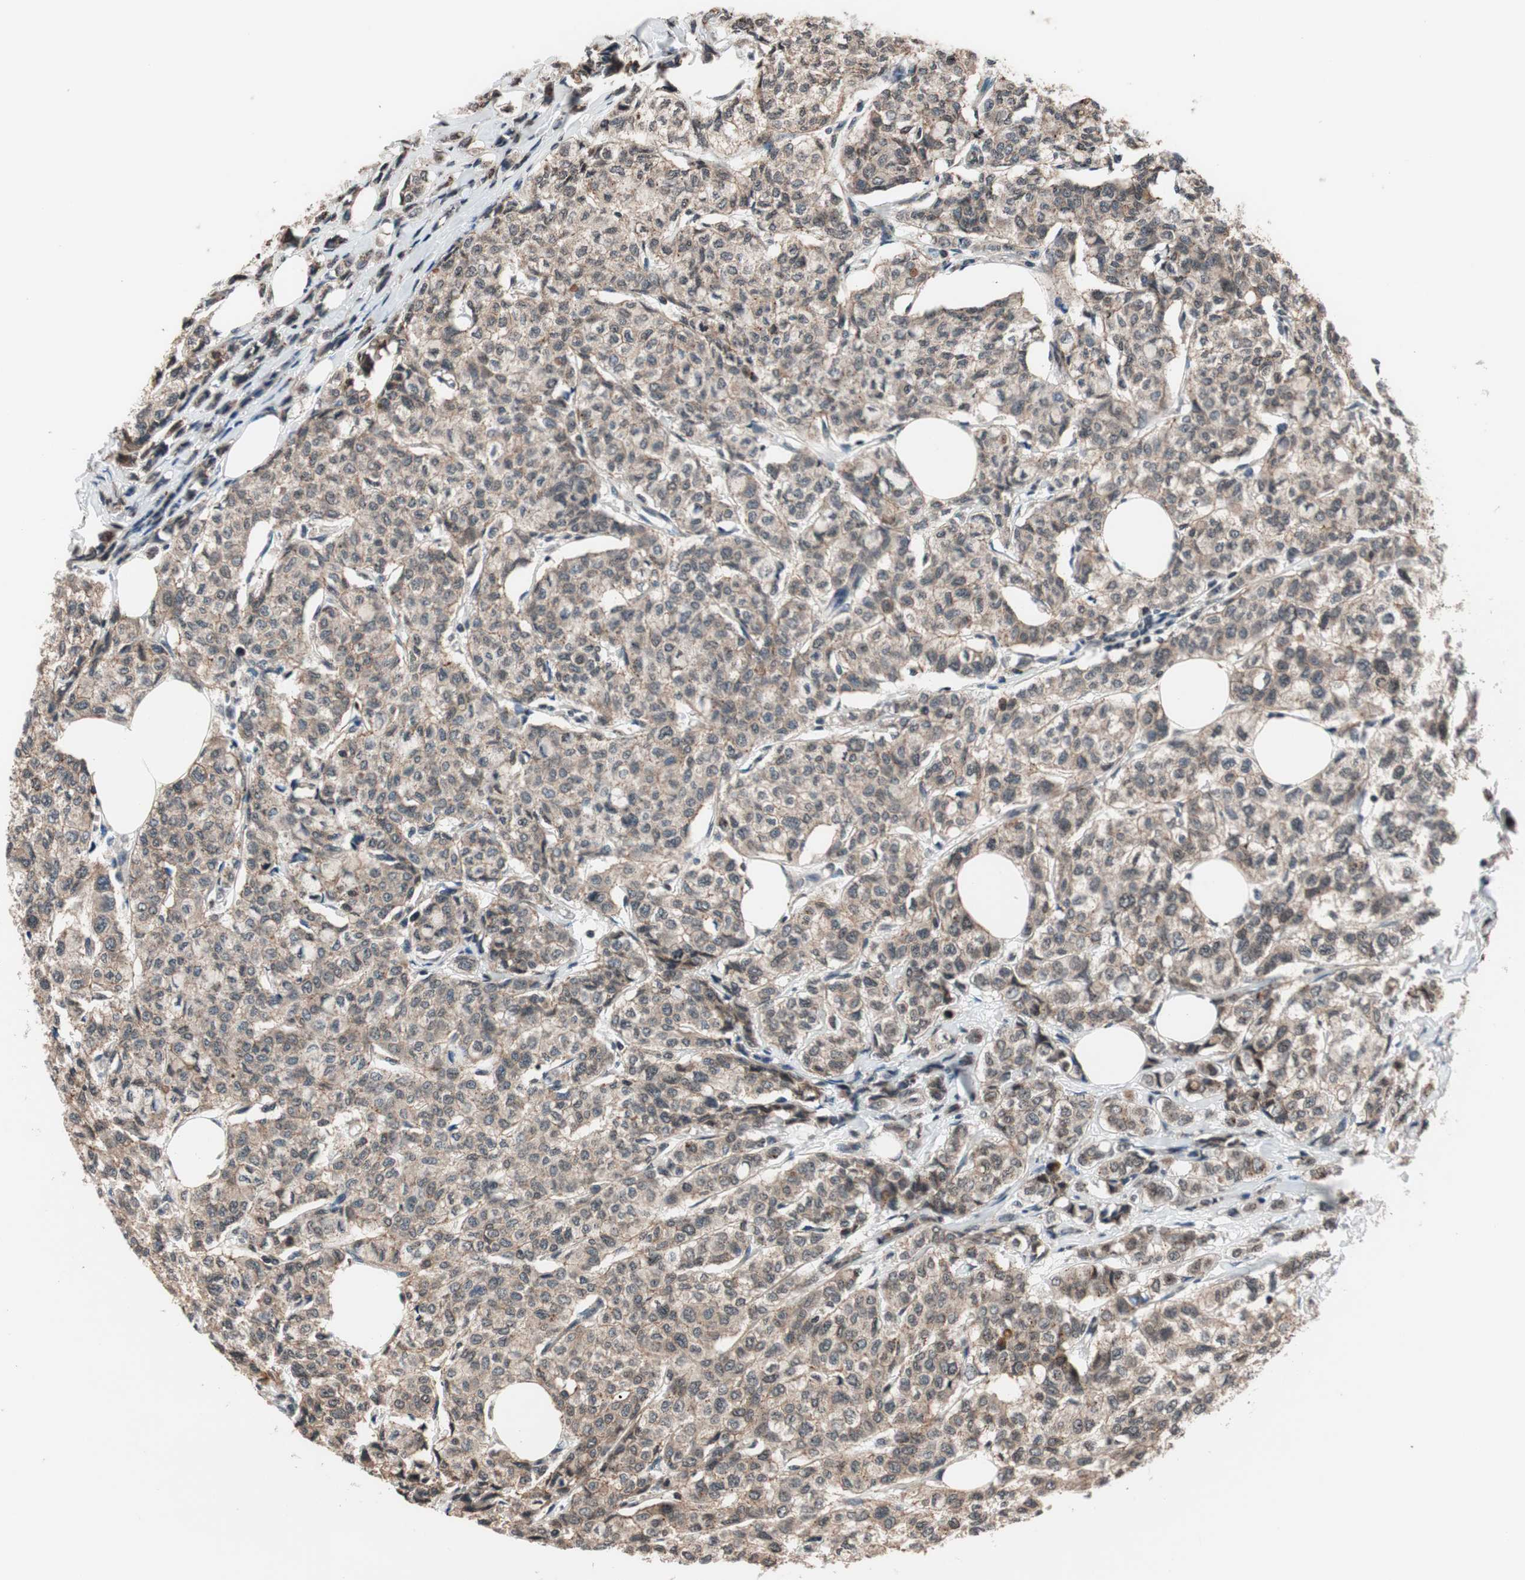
{"staining": {"intensity": "weak", "quantity": ">75%", "location": "cytoplasmic/membranous"}, "tissue": "breast cancer", "cell_type": "Tumor cells", "image_type": "cancer", "snomed": [{"axis": "morphology", "description": "Lobular carcinoma"}, {"axis": "topography", "description": "Breast"}], "caption": "The histopathology image exhibits a brown stain indicating the presence of a protein in the cytoplasmic/membranous of tumor cells in breast cancer (lobular carcinoma).", "gene": "RFC1", "patient": {"sex": "female", "age": 60}}